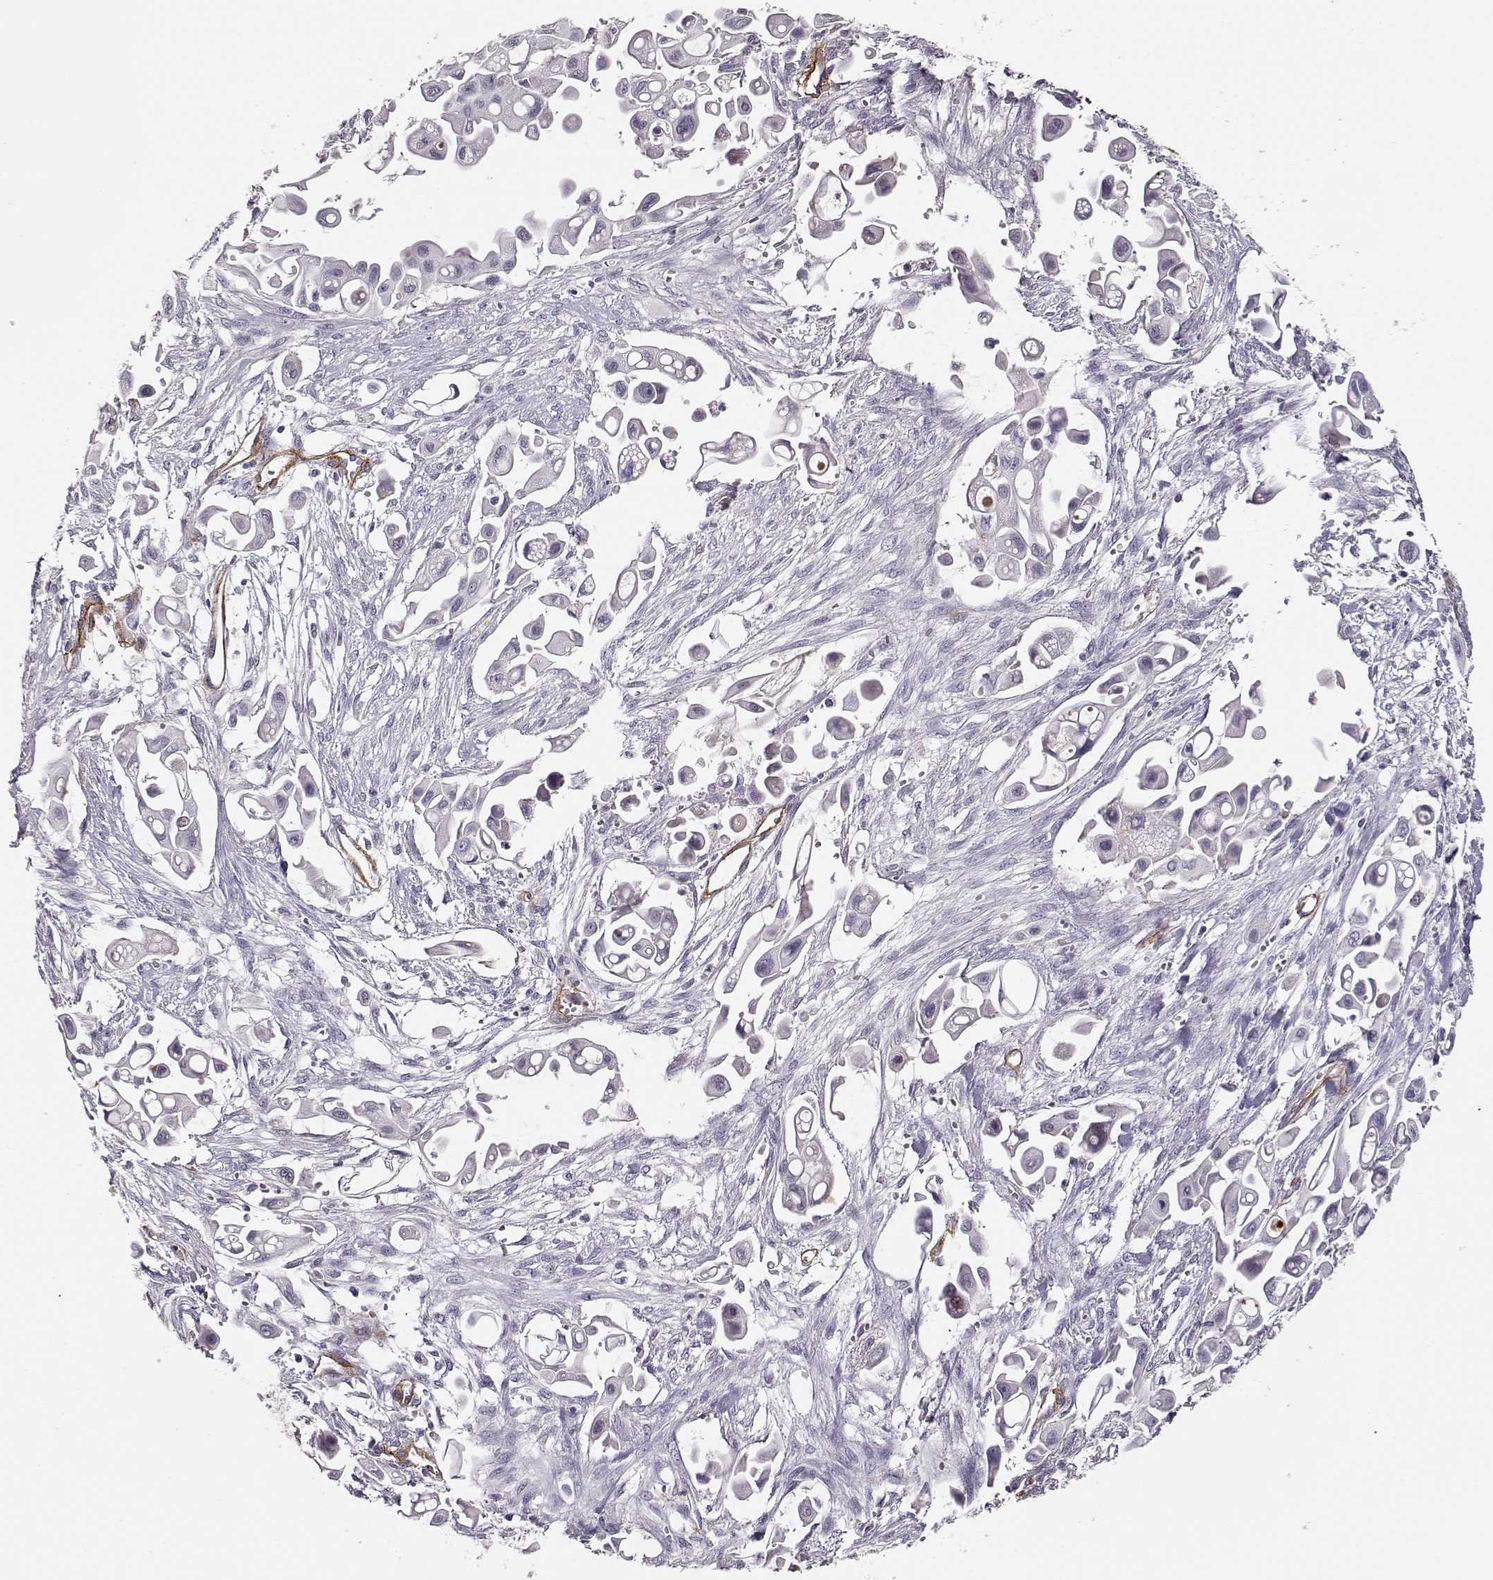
{"staining": {"intensity": "negative", "quantity": "none", "location": "none"}, "tissue": "pancreatic cancer", "cell_type": "Tumor cells", "image_type": "cancer", "snomed": [{"axis": "morphology", "description": "Adenocarcinoma, NOS"}, {"axis": "topography", "description": "Pancreas"}], "caption": "A high-resolution histopathology image shows immunohistochemistry staining of pancreatic cancer (adenocarcinoma), which reveals no significant staining in tumor cells. (DAB IHC, high magnification).", "gene": "LAMC1", "patient": {"sex": "male", "age": 50}}